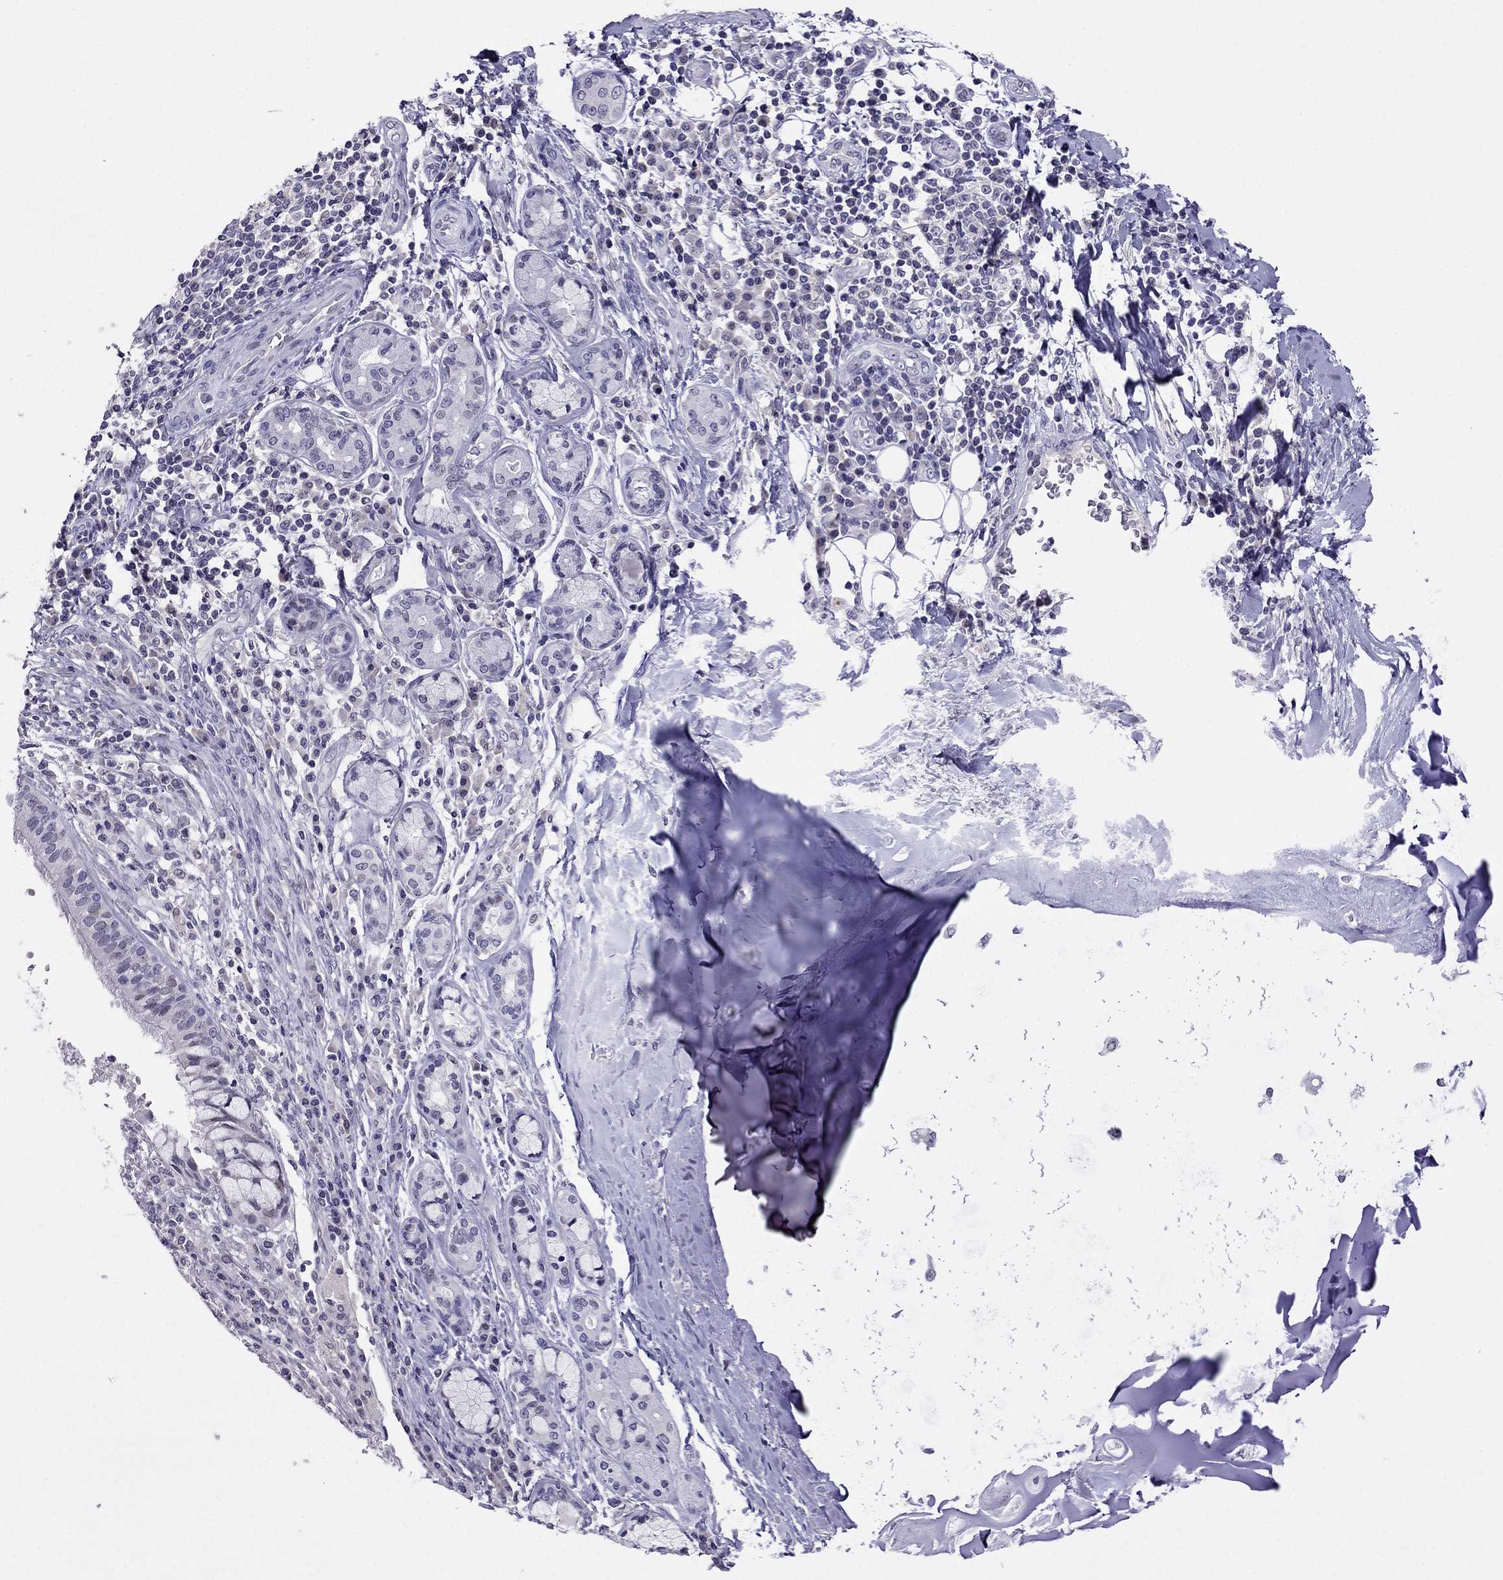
{"staining": {"intensity": "negative", "quantity": "none", "location": "none"}, "tissue": "bronchus", "cell_type": "Respiratory epithelial cells", "image_type": "normal", "snomed": [{"axis": "morphology", "description": "Normal tissue, NOS"}, {"axis": "morphology", "description": "Squamous cell carcinoma, NOS"}, {"axis": "topography", "description": "Bronchus"}, {"axis": "topography", "description": "Lung"}], "caption": "An immunohistochemistry image of unremarkable bronchus is shown. There is no staining in respiratory epithelial cells of bronchus.", "gene": "SPTBN4", "patient": {"sex": "male", "age": 69}}